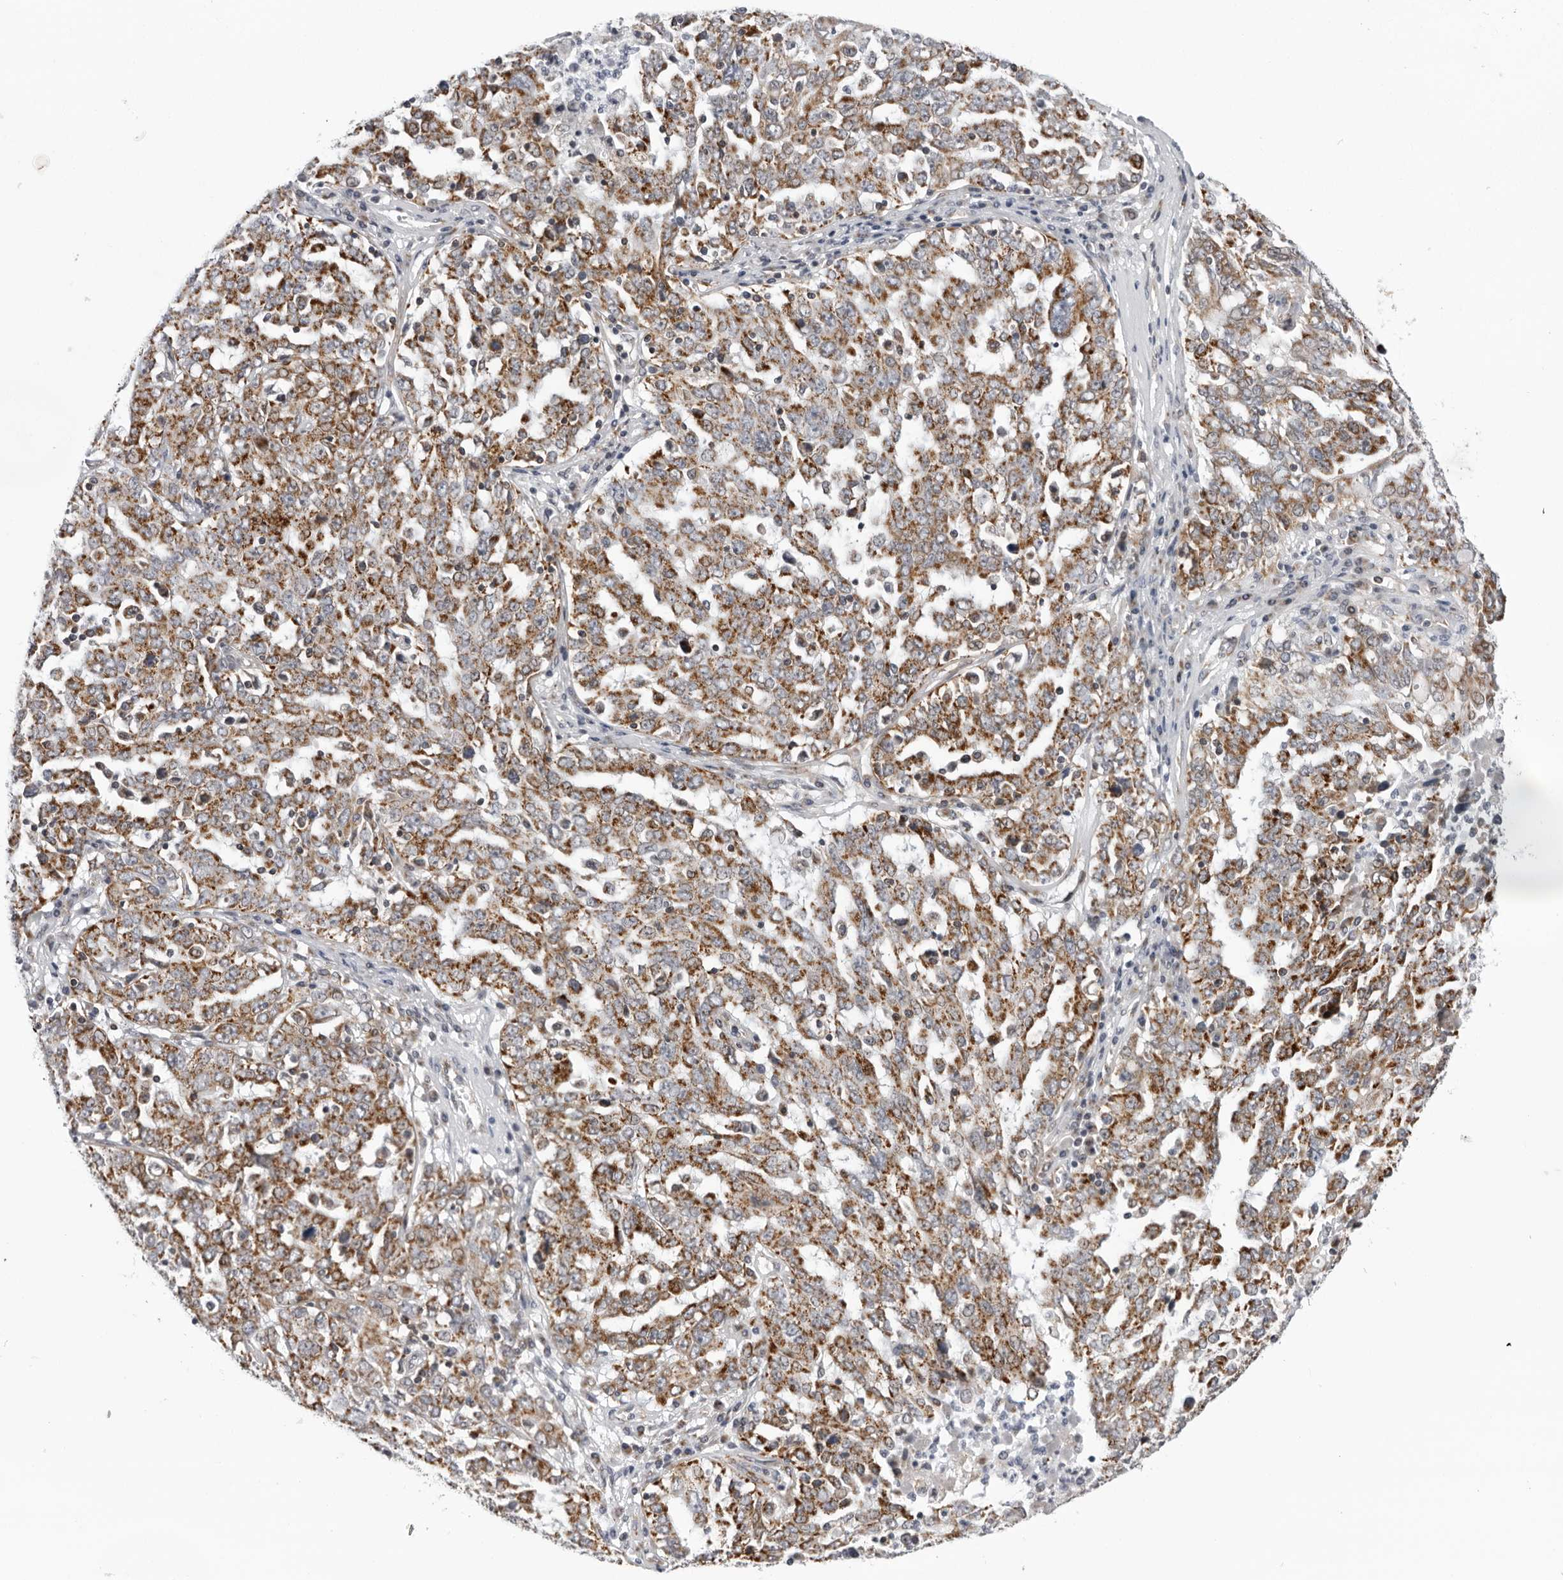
{"staining": {"intensity": "moderate", "quantity": ">75%", "location": "cytoplasmic/membranous"}, "tissue": "ovarian cancer", "cell_type": "Tumor cells", "image_type": "cancer", "snomed": [{"axis": "morphology", "description": "Carcinoma, endometroid"}, {"axis": "topography", "description": "Ovary"}], "caption": "Immunohistochemical staining of human ovarian endometroid carcinoma displays medium levels of moderate cytoplasmic/membranous protein expression in about >75% of tumor cells. (IHC, brightfield microscopy, high magnification).", "gene": "CPT2", "patient": {"sex": "female", "age": 62}}